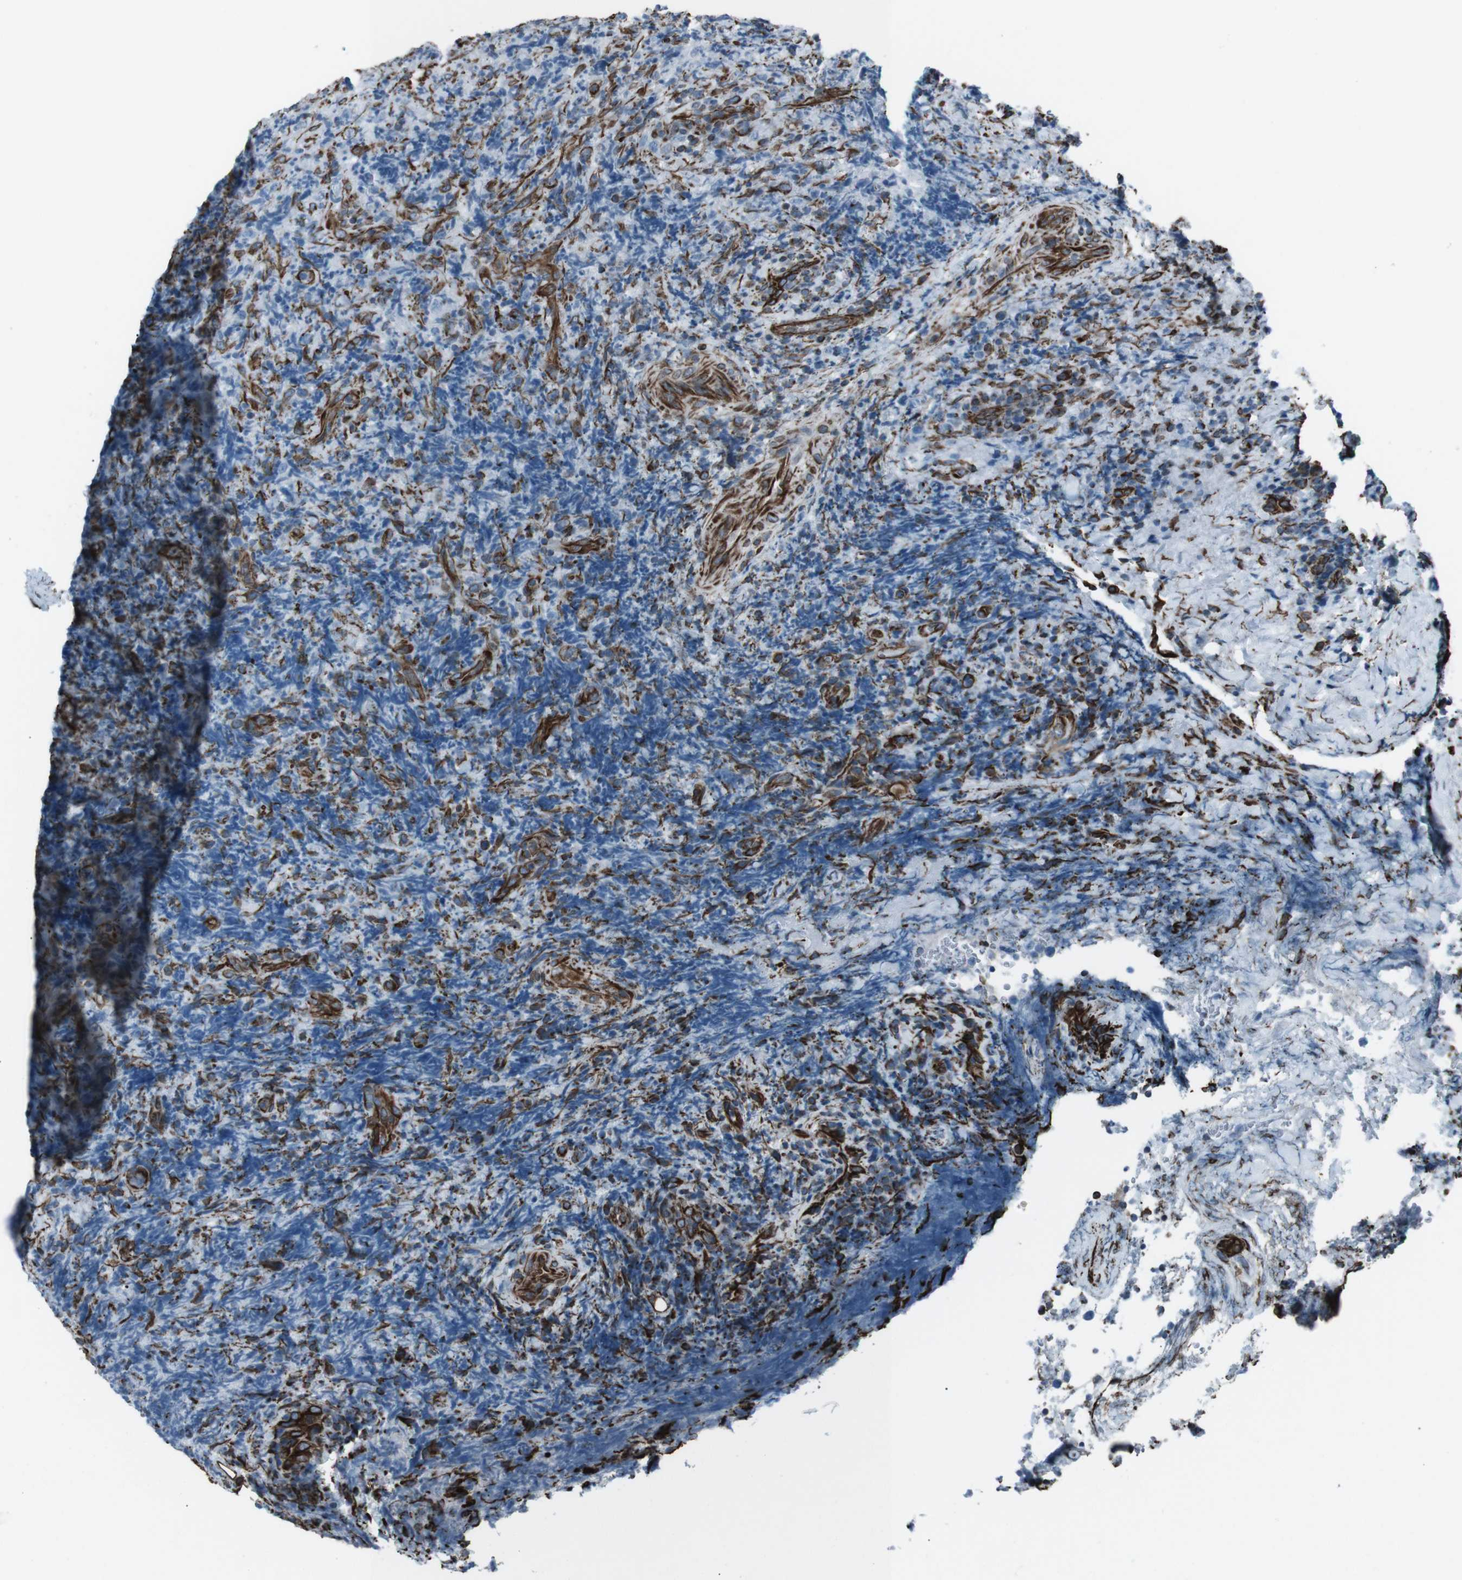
{"staining": {"intensity": "weak", "quantity": "<25%", "location": "cytoplasmic/membranous"}, "tissue": "lymphoma", "cell_type": "Tumor cells", "image_type": "cancer", "snomed": [{"axis": "morphology", "description": "Malignant lymphoma, non-Hodgkin's type, High grade"}, {"axis": "topography", "description": "Tonsil"}], "caption": "Immunohistochemical staining of lymphoma demonstrates no significant expression in tumor cells.", "gene": "ZDHHC6", "patient": {"sex": "female", "age": 36}}